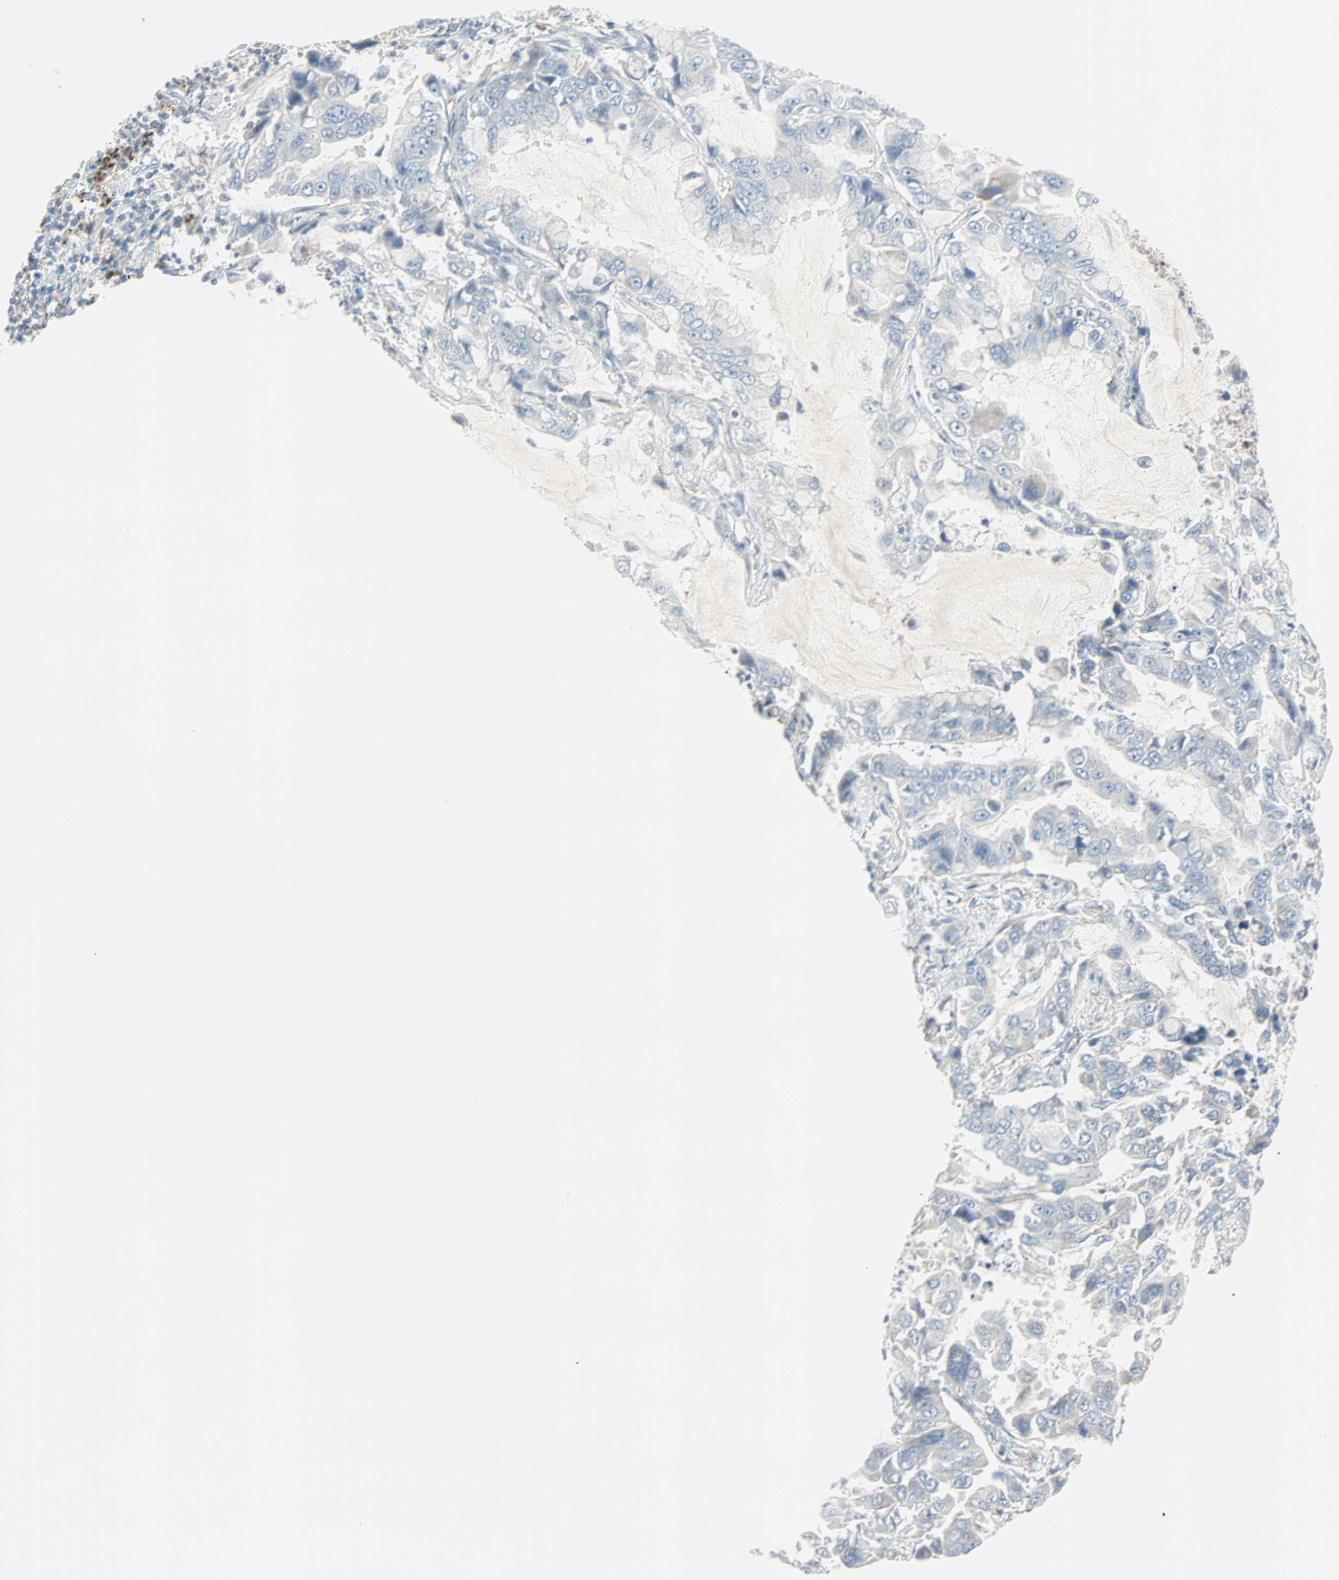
{"staining": {"intensity": "negative", "quantity": "none", "location": "none"}, "tissue": "lung cancer", "cell_type": "Tumor cells", "image_type": "cancer", "snomed": [{"axis": "morphology", "description": "Adenocarcinoma, NOS"}, {"axis": "topography", "description": "Lung"}], "caption": "A high-resolution micrograph shows IHC staining of lung adenocarcinoma, which demonstrates no significant staining in tumor cells.", "gene": "IDH2", "patient": {"sex": "male", "age": 64}}